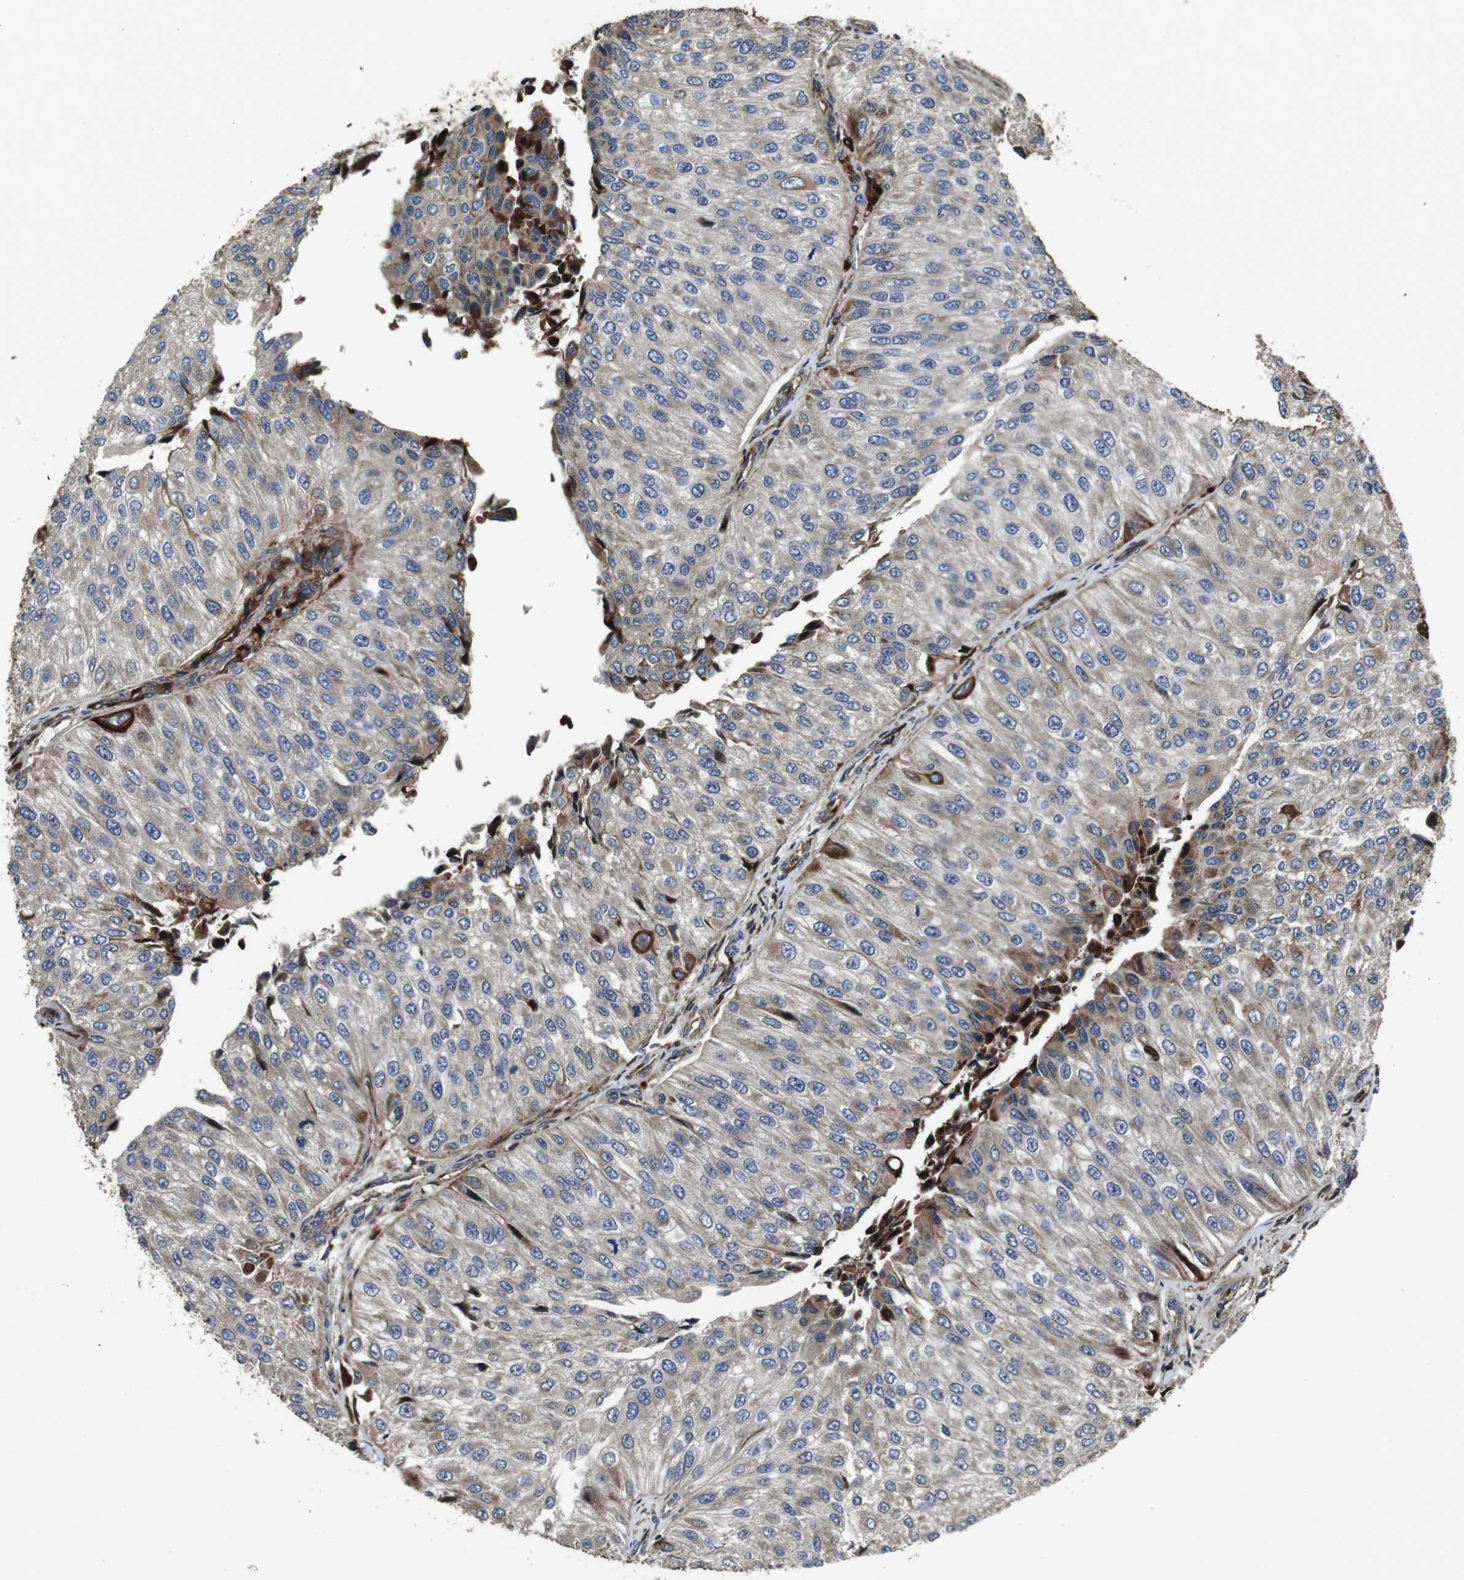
{"staining": {"intensity": "moderate", "quantity": "25%-75%", "location": "cytoplasmic/membranous"}, "tissue": "urothelial cancer", "cell_type": "Tumor cells", "image_type": "cancer", "snomed": [{"axis": "morphology", "description": "Urothelial carcinoma, High grade"}, {"axis": "topography", "description": "Kidney"}, {"axis": "topography", "description": "Urinary bladder"}], "caption": "Urothelial cancer stained for a protein displays moderate cytoplasmic/membranous positivity in tumor cells.", "gene": "SMYD3", "patient": {"sex": "male", "age": 77}}